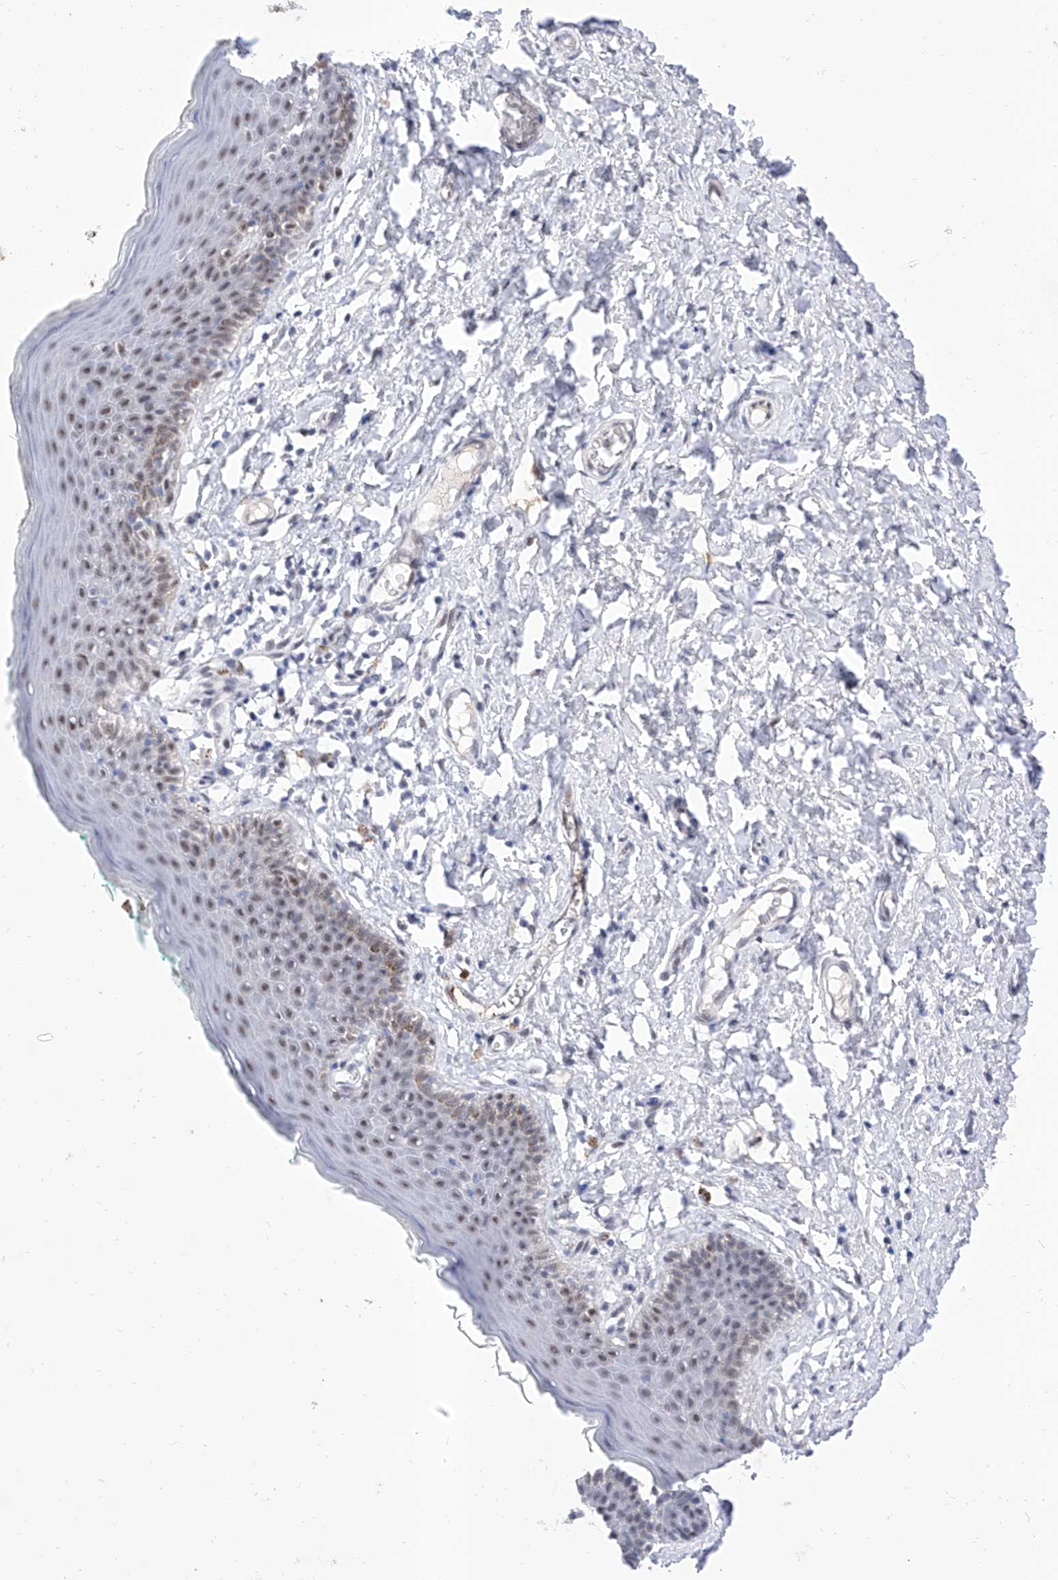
{"staining": {"intensity": "weak", "quantity": "25%-75%", "location": "nuclear"}, "tissue": "skin", "cell_type": "Epidermal cells", "image_type": "normal", "snomed": [{"axis": "morphology", "description": "Normal tissue, NOS"}, {"axis": "topography", "description": "Vulva"}], "caption": "Weak nuclear expression is appreciated in approximately 25%-75% of epidermal cells in normal skin.", "gene": "ATN1", "patient": {"sex": "female", "age": 66}}